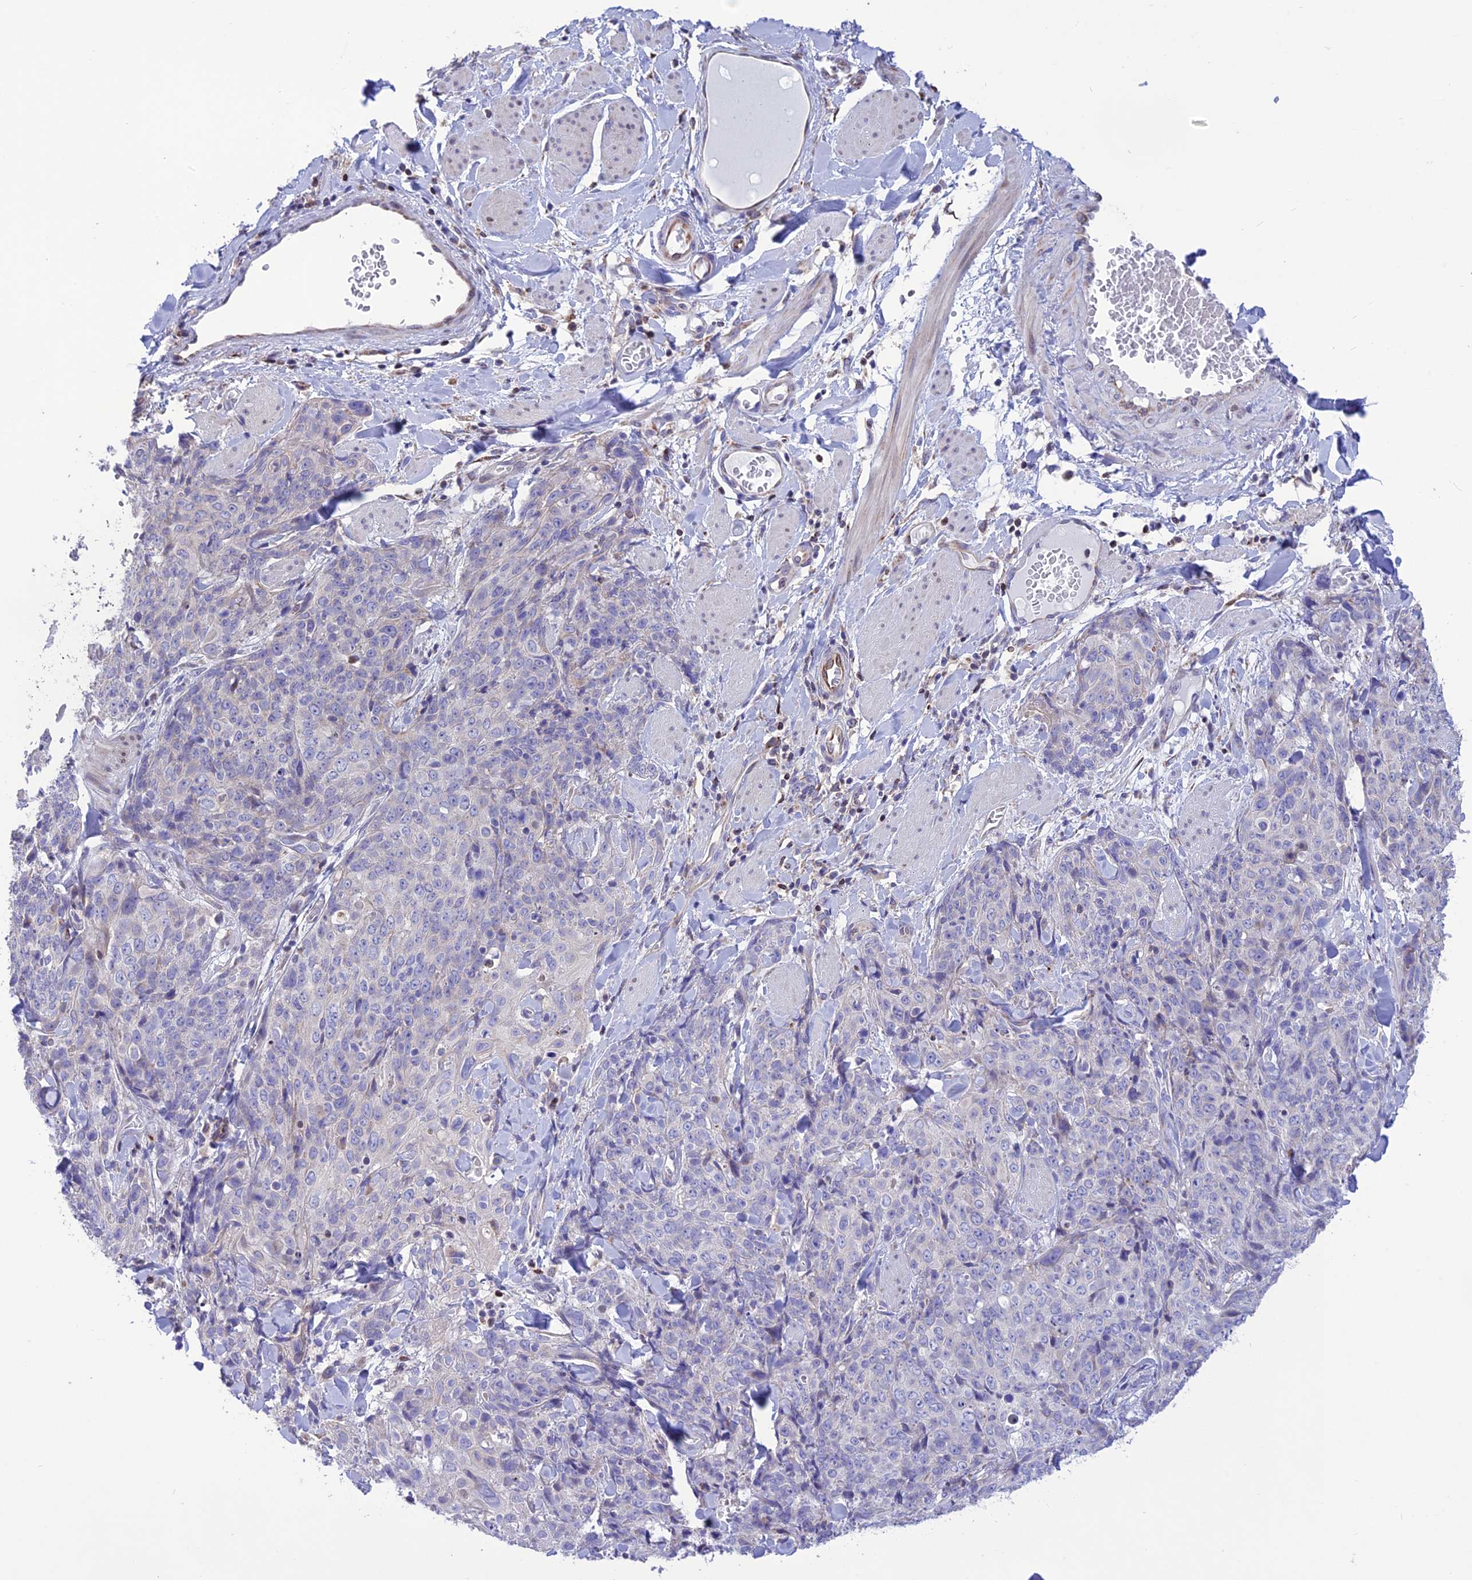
{"staining": {"intensity": "negative", "quantity": "none", "location": "none"}, "tissue": "skin cancer", "cell_type": "Tumor cells", "image_type": "cancer", "snomed": [{"axis": "morphology", "description": "Squamous cell carcinoma, NOS"}, {"axis": "topography", "description": "Skin"}, {"axis": "topography", "description": "Vulva"}], "caption": "Histopathology image shows no protein positivity in tumor cells of skin squamous cell carcinoma tissue.", "gene": "DOC2B", "patient": {"sex": "female", "age": 85}}